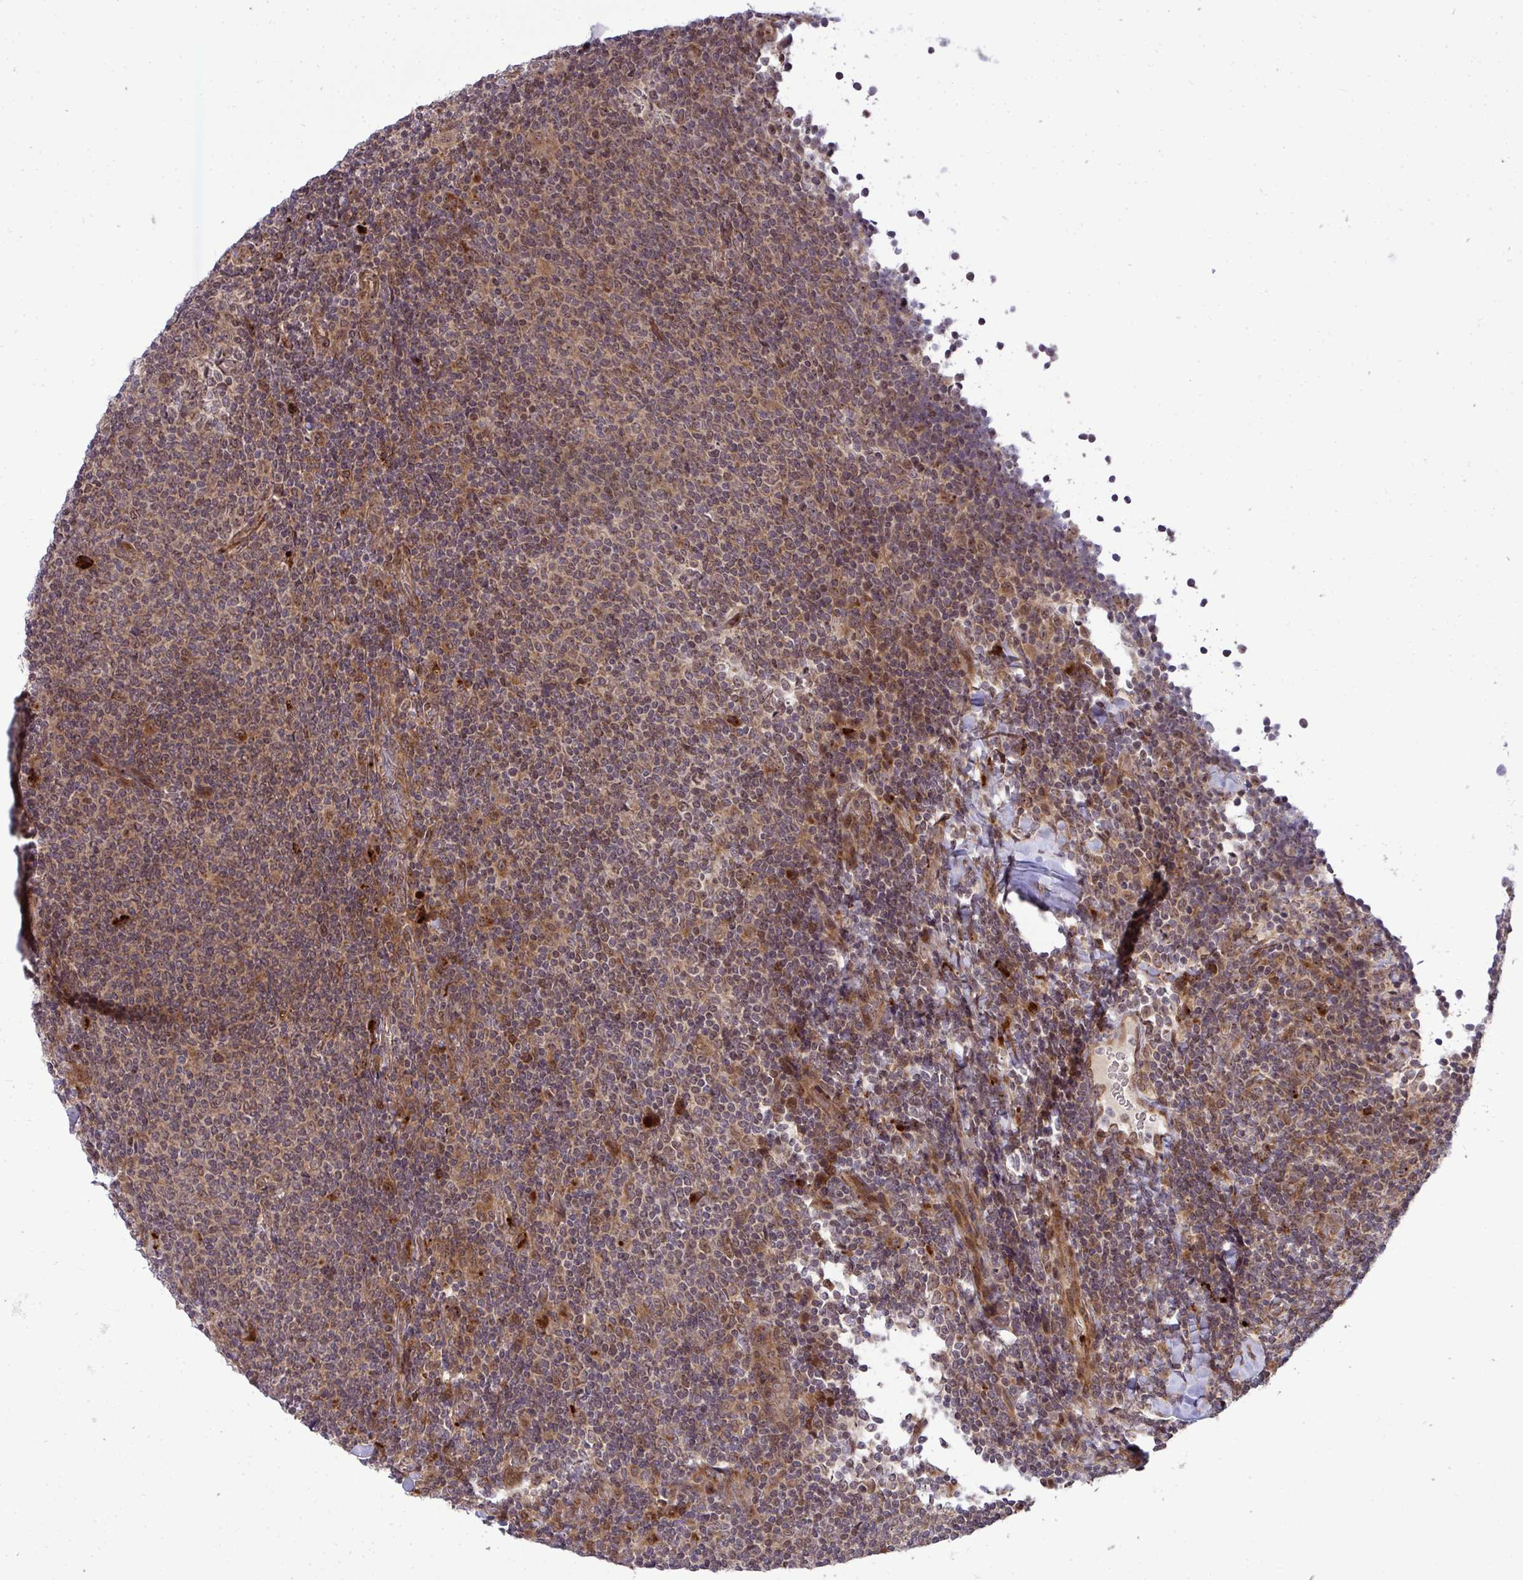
{"staining": {"intensity": "weak", "quantity": ">75%", "location": "cytoplasmic/membranous"}, "tissue": "lymphoma", "cell_type": "Tumor cells", "image_type": "cancer", "snomed": [{"axis": "morphology", "description": "Malignant lymphoma, non-Hodgkin's type, Low grade"}, {"axis": "topography", "description": "Lymph node"}], "caption": "The photomicrograph demonstrates immunohistochemical staining of malignant lymphoma, non-Hodgkin's type (low-grade). There is weak cytoplasmic/membranous expression is identified in about >75% of tumor cells.", "gene": "TRIM44", "patient": {"sex": "male", "age": 52}}